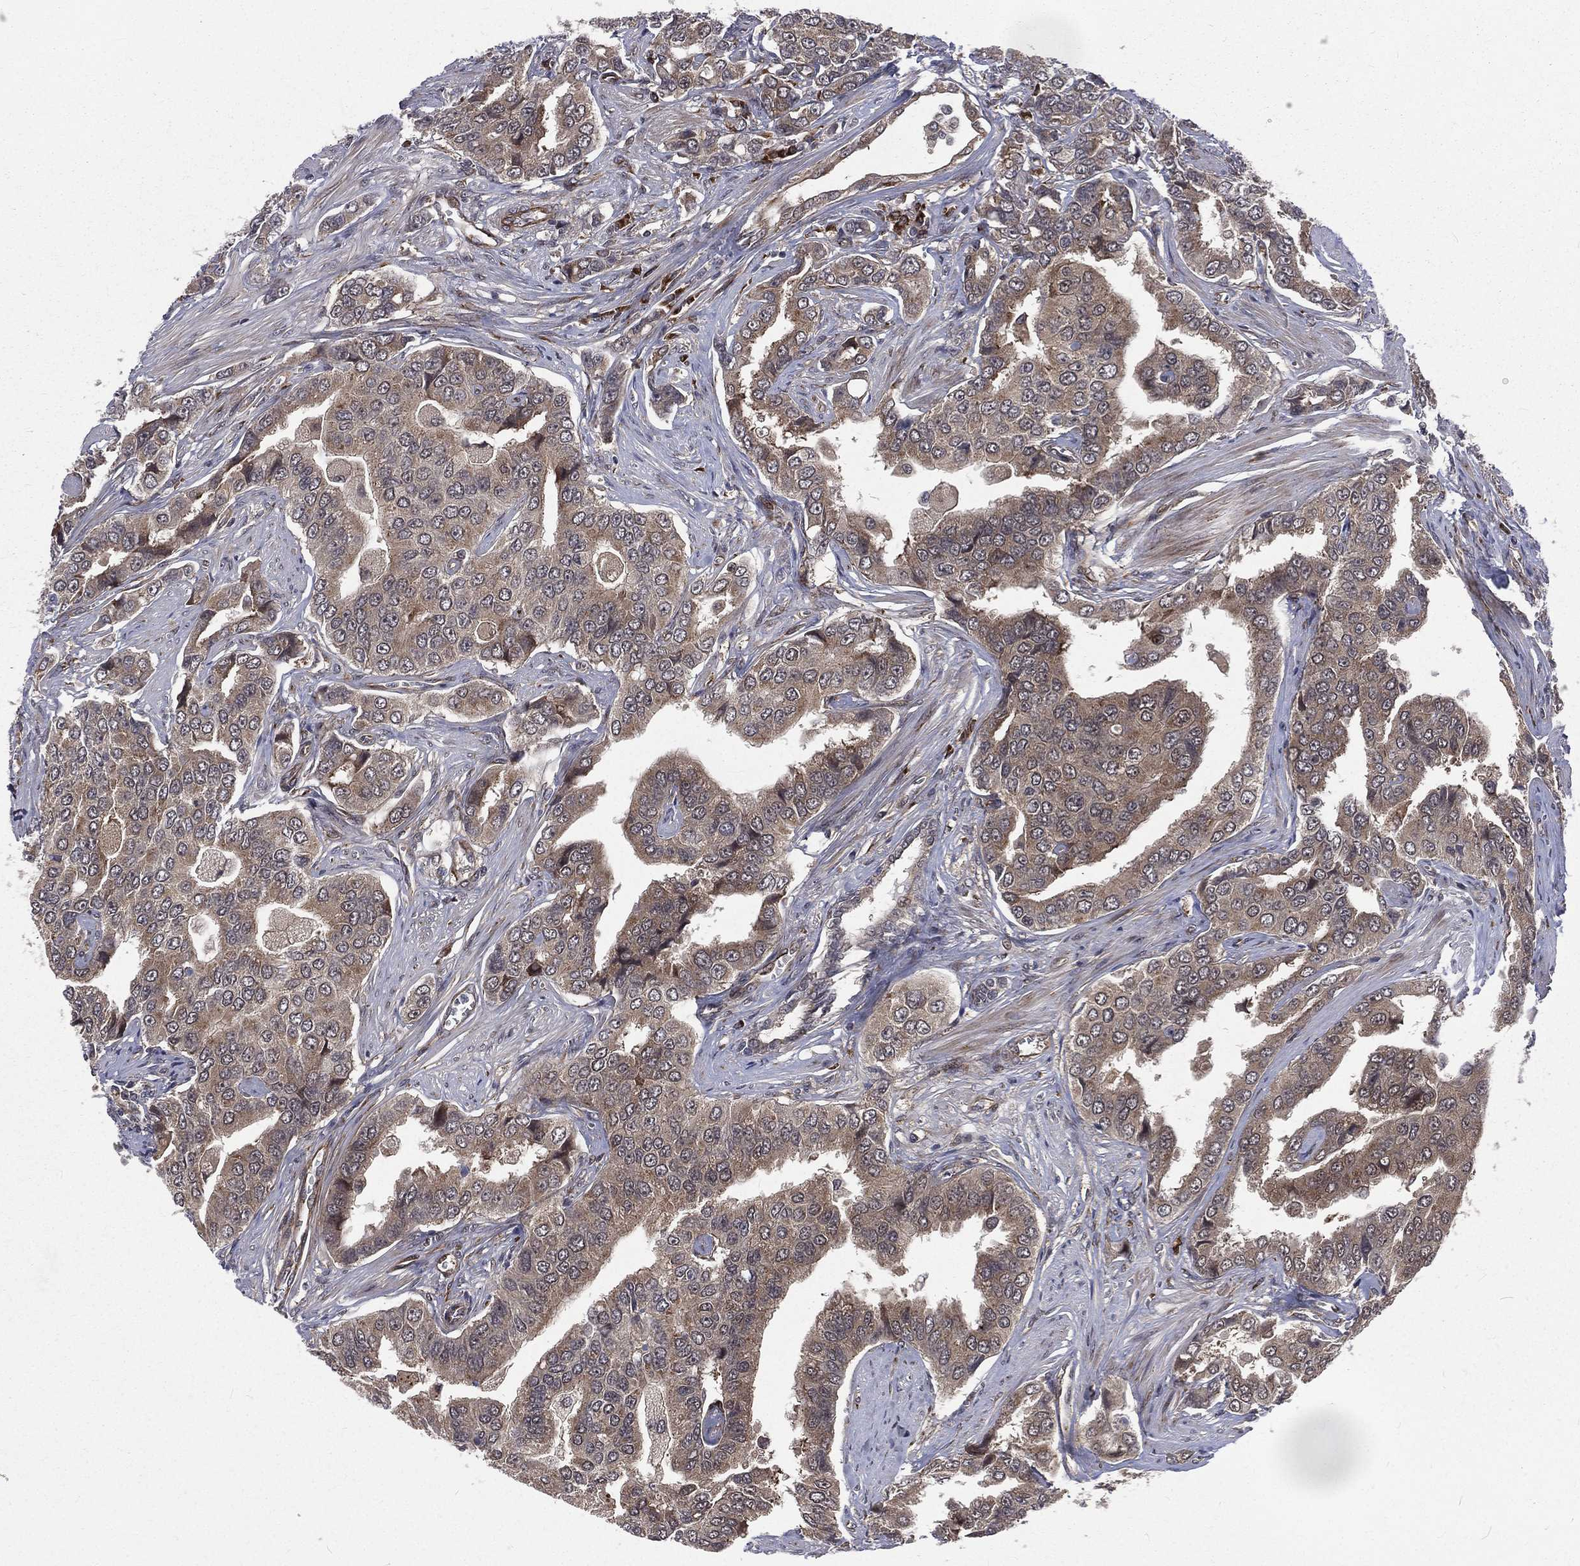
{"staining": {"intensity": "weak", "quantity": "25%-75%", "location": "cytoplasmic/membranous"}, "tissue": "prostate cancer", "cell_type": "Tumor cells", "image_type": "cancer", "snomed": [{"axis": "morphology", "description": "Adenocarcinoma, NOS"}, {"axis": "topography", "description": "Prostate and seminal vesicle, NOS"}, {"axis": "topography", "description": "Prostate"}], "caption": "This micrograph shows prostate cancer stained with IHC to label a protein in brown. The cytoplasmic/membranous of tumor cells show weak positivity for the protein. Nuclei are counter-stained blue.", "gene": "ARL3", "patient": {"sex": "male", "age": 69}}